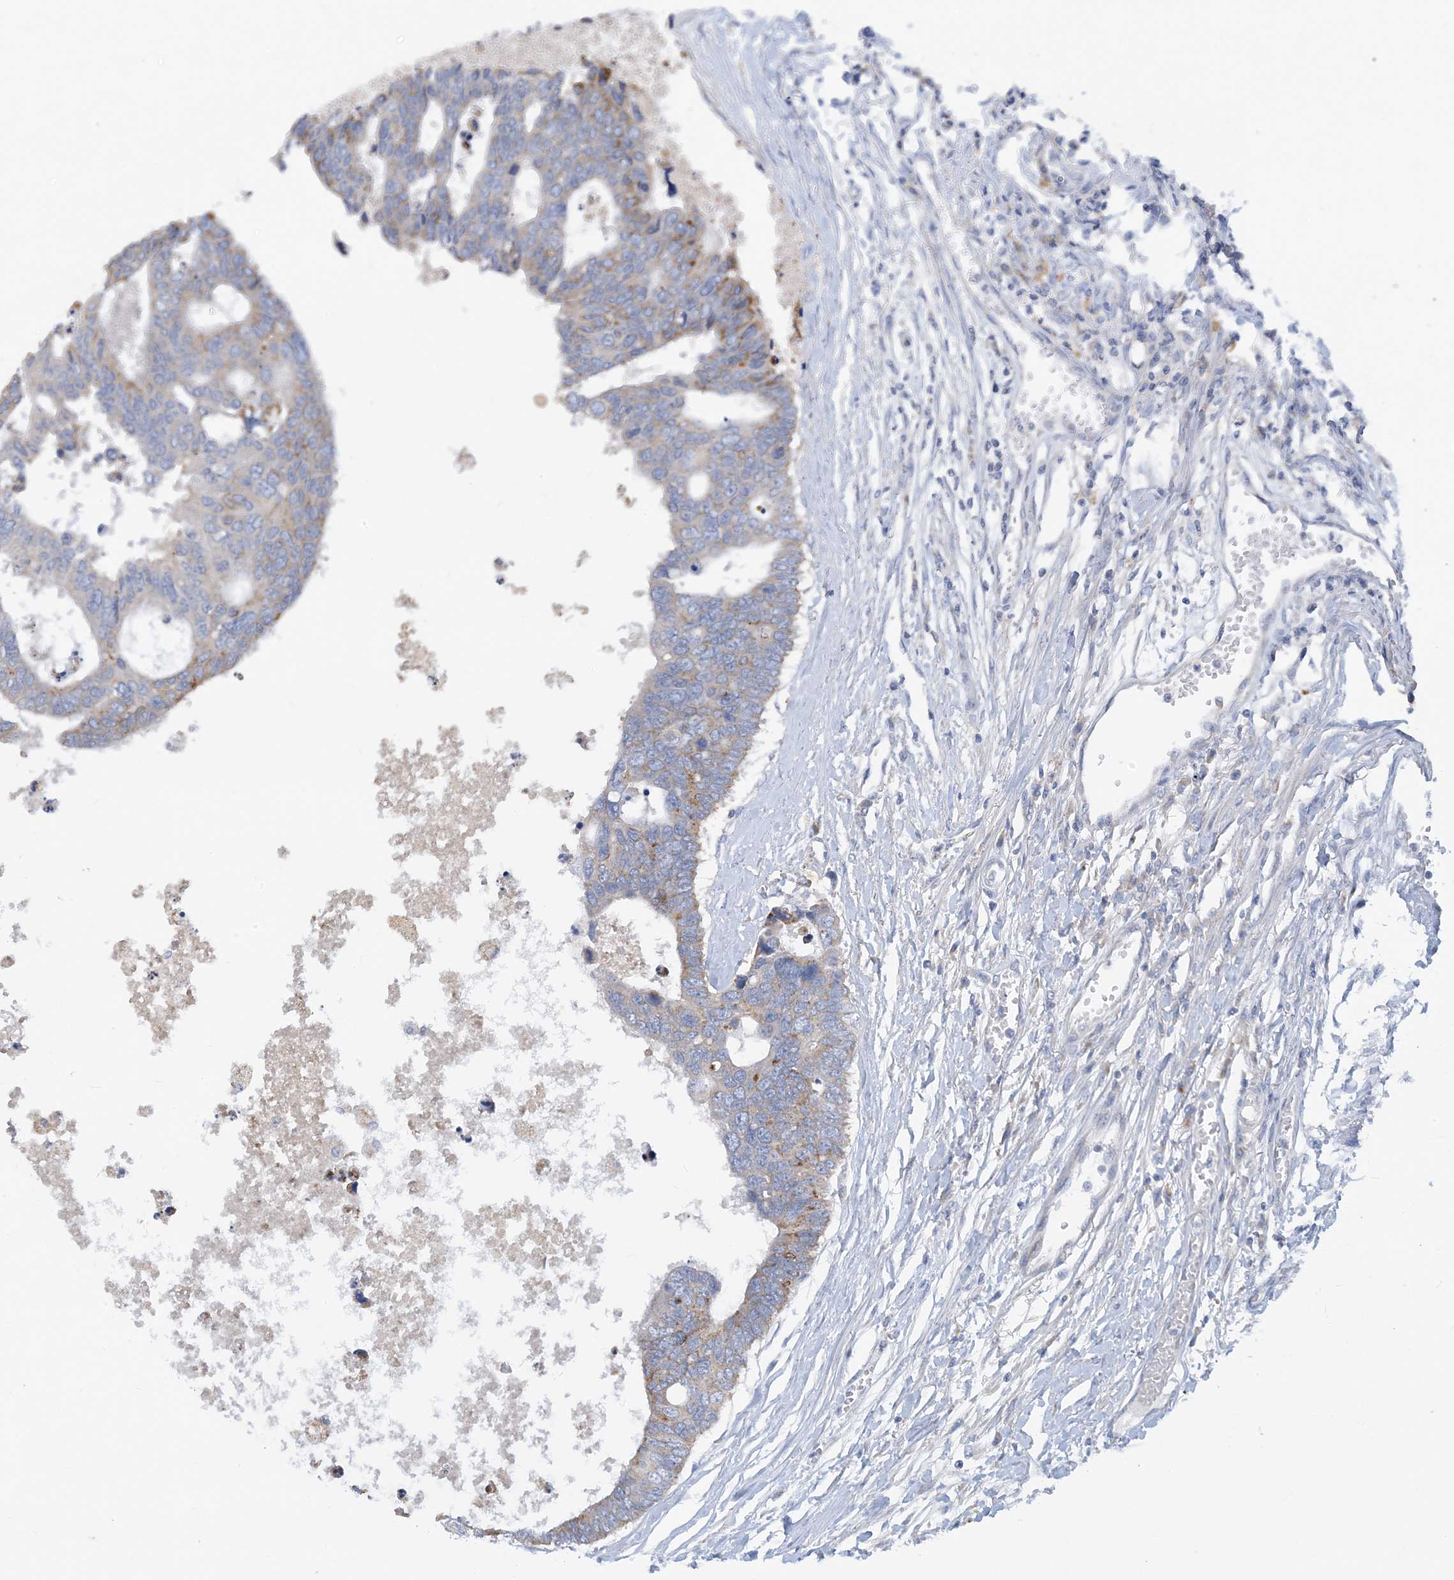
{"staining": {"intensity": "weak", "quantity": "<25%", "location": "cytoplasmic/membranous"}, "tissue": "colorectal cancer", "cell_type": "Tumor cells", "image_type": "cancer", "snomed": [{"axis": "morphology", "description": "Adenocarcinoma, NOS"}, {"axis": "topography", "description": "Rectum"}], "caption": "Tumor cells are negative for brown protein staining in colorectal adenocarcinoma. (DAB immunohistochemistry (IHC) with hematoxylin counter stain).", "gene": "ZCCHC18", "patient": {"sex": "male", "age": 84}}